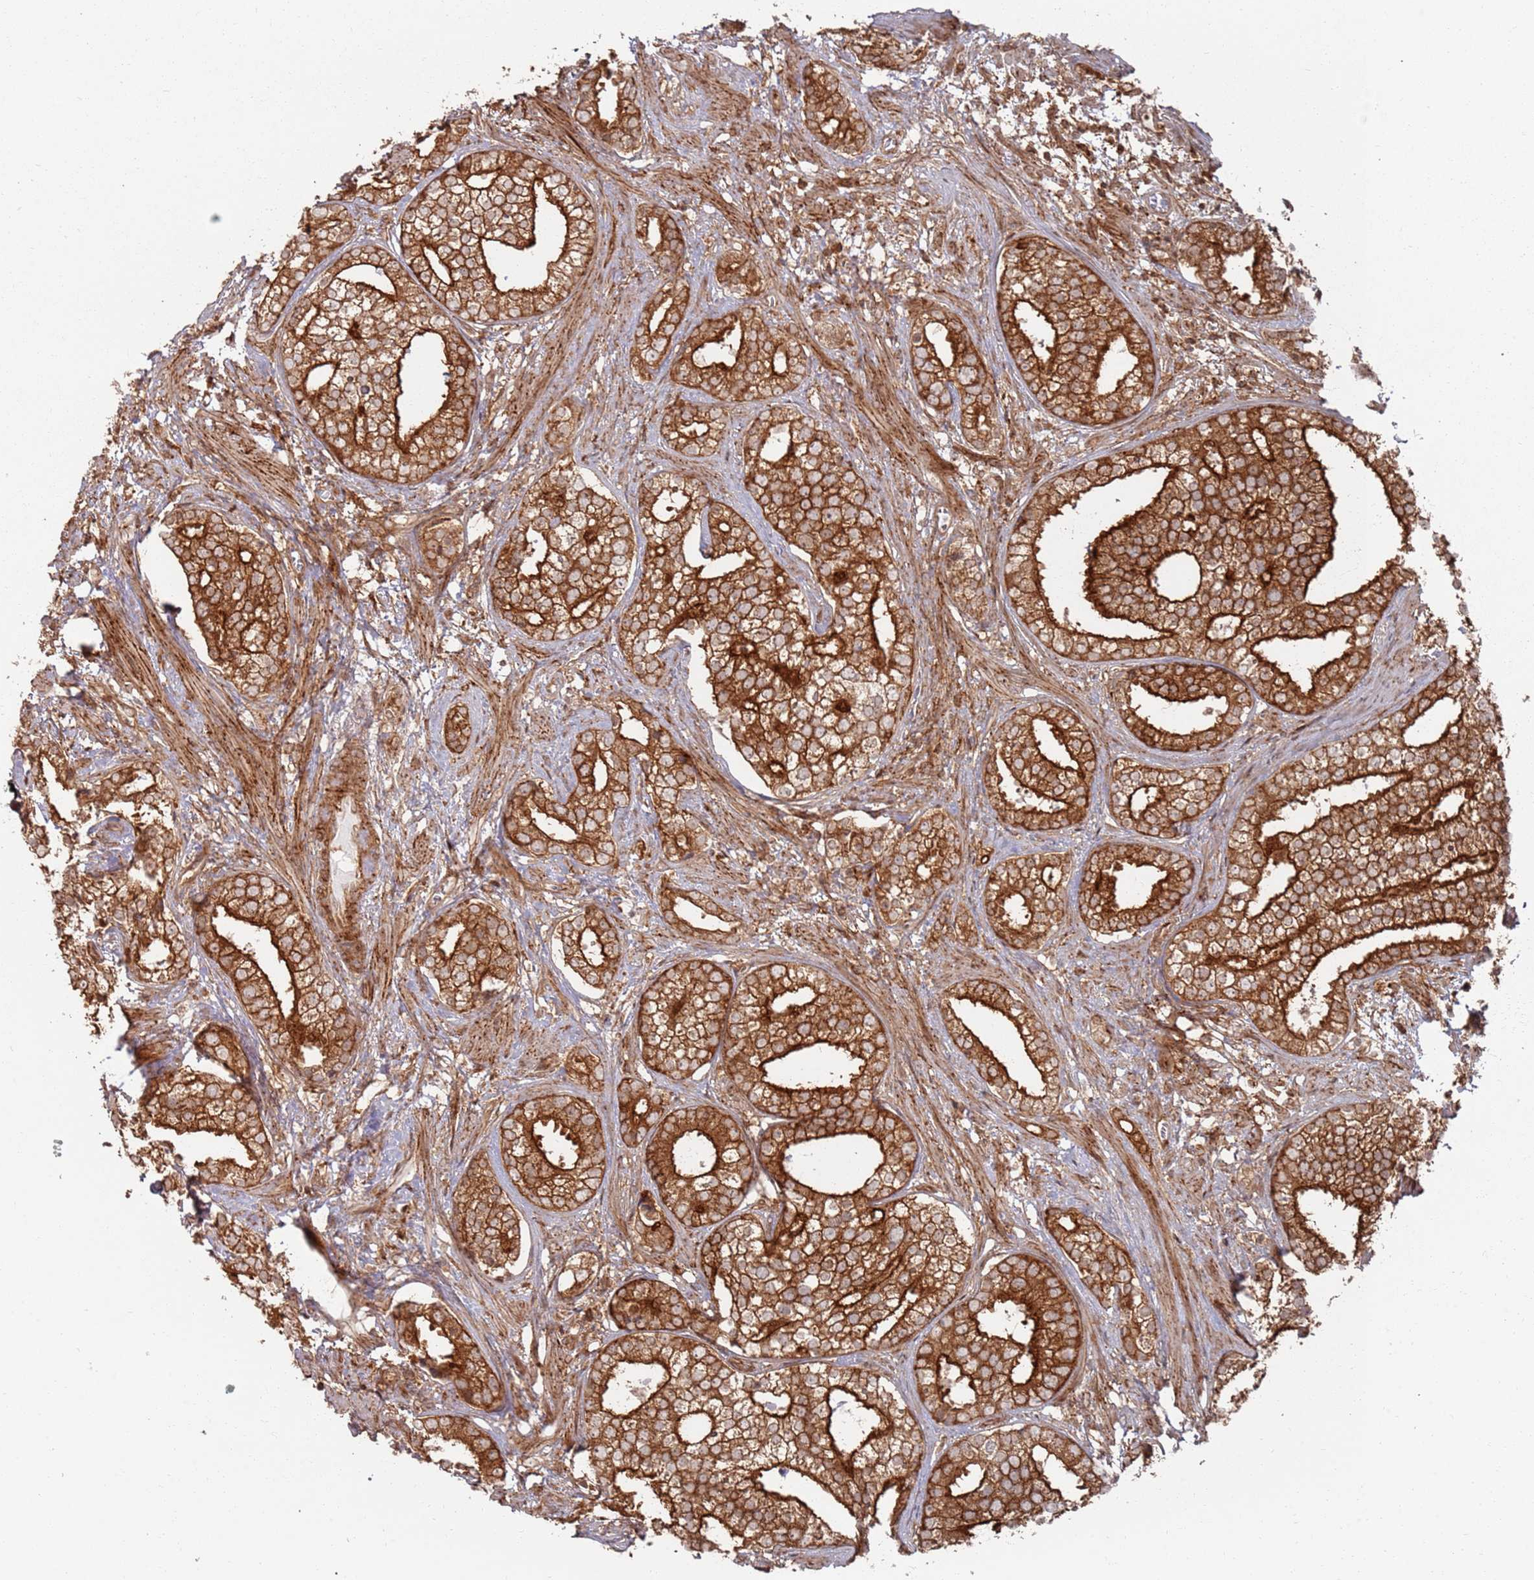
{"staining": {"intensity": "strong", "quantity": ">75%", "location": "cytoplasmic/membranous"}, "tissue": "prostate cancer", "cell_type": "Tumor cells", "image_type": "cancer", "snomed": [{"axis": "morphology", "description": "Adenocarcinoma, High grade"}, {"axis": "topography", "description": "Prostate"}], "caption": "Brown immunohistochemical staining in human prostate high-grade adenocarcinoma shows strong cytoplasmic/membranous expression in approximately >75% of tumor cells. (DAB (3,3'-diaminobenzidine) IHC with brightfield microscopy, high magnification).", "gene": "PIH1D1", "patient": {"sex": "male", "age": 75}}